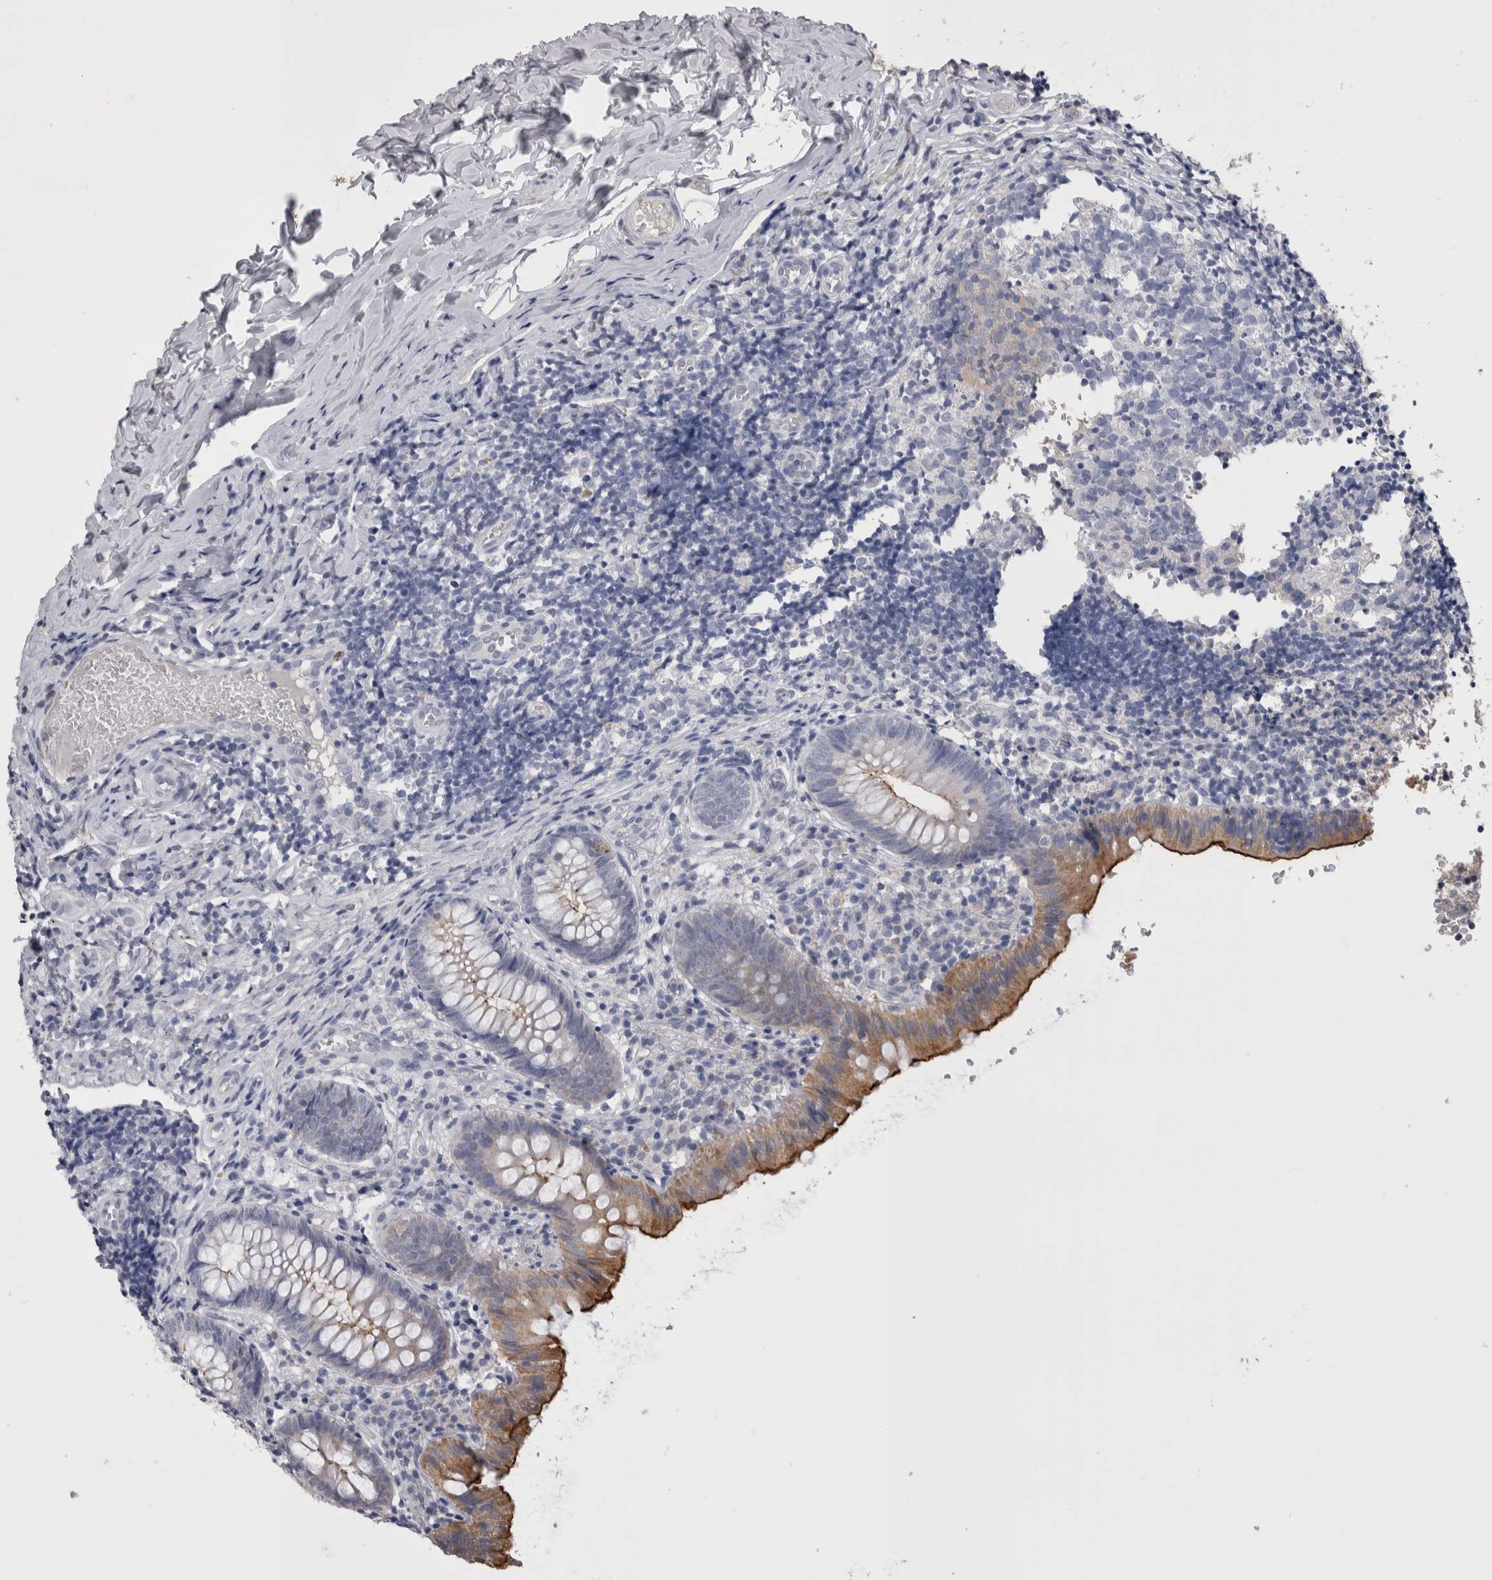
{"staining": {"intensity": "strong", "quantity": "25%-75%", "location": "cytoplasmic/membranous"}, "tissue": "appendix", "cell_type": "Glandular cells", "image_type": "normal", "snomed": [{"axis": "morphology", "description": "Normal tissue, NOS"}, {"axis": "topography", "description": "Appendix"}], "caption": "About 25%-75% of glandular cells in benign human appendix show strong cytoplasmic/membranous protein positivity as visualized by brown immunohistochemical staining.", "gene": "CDHR5", "patient": {"sex": "male", "age": 8}}